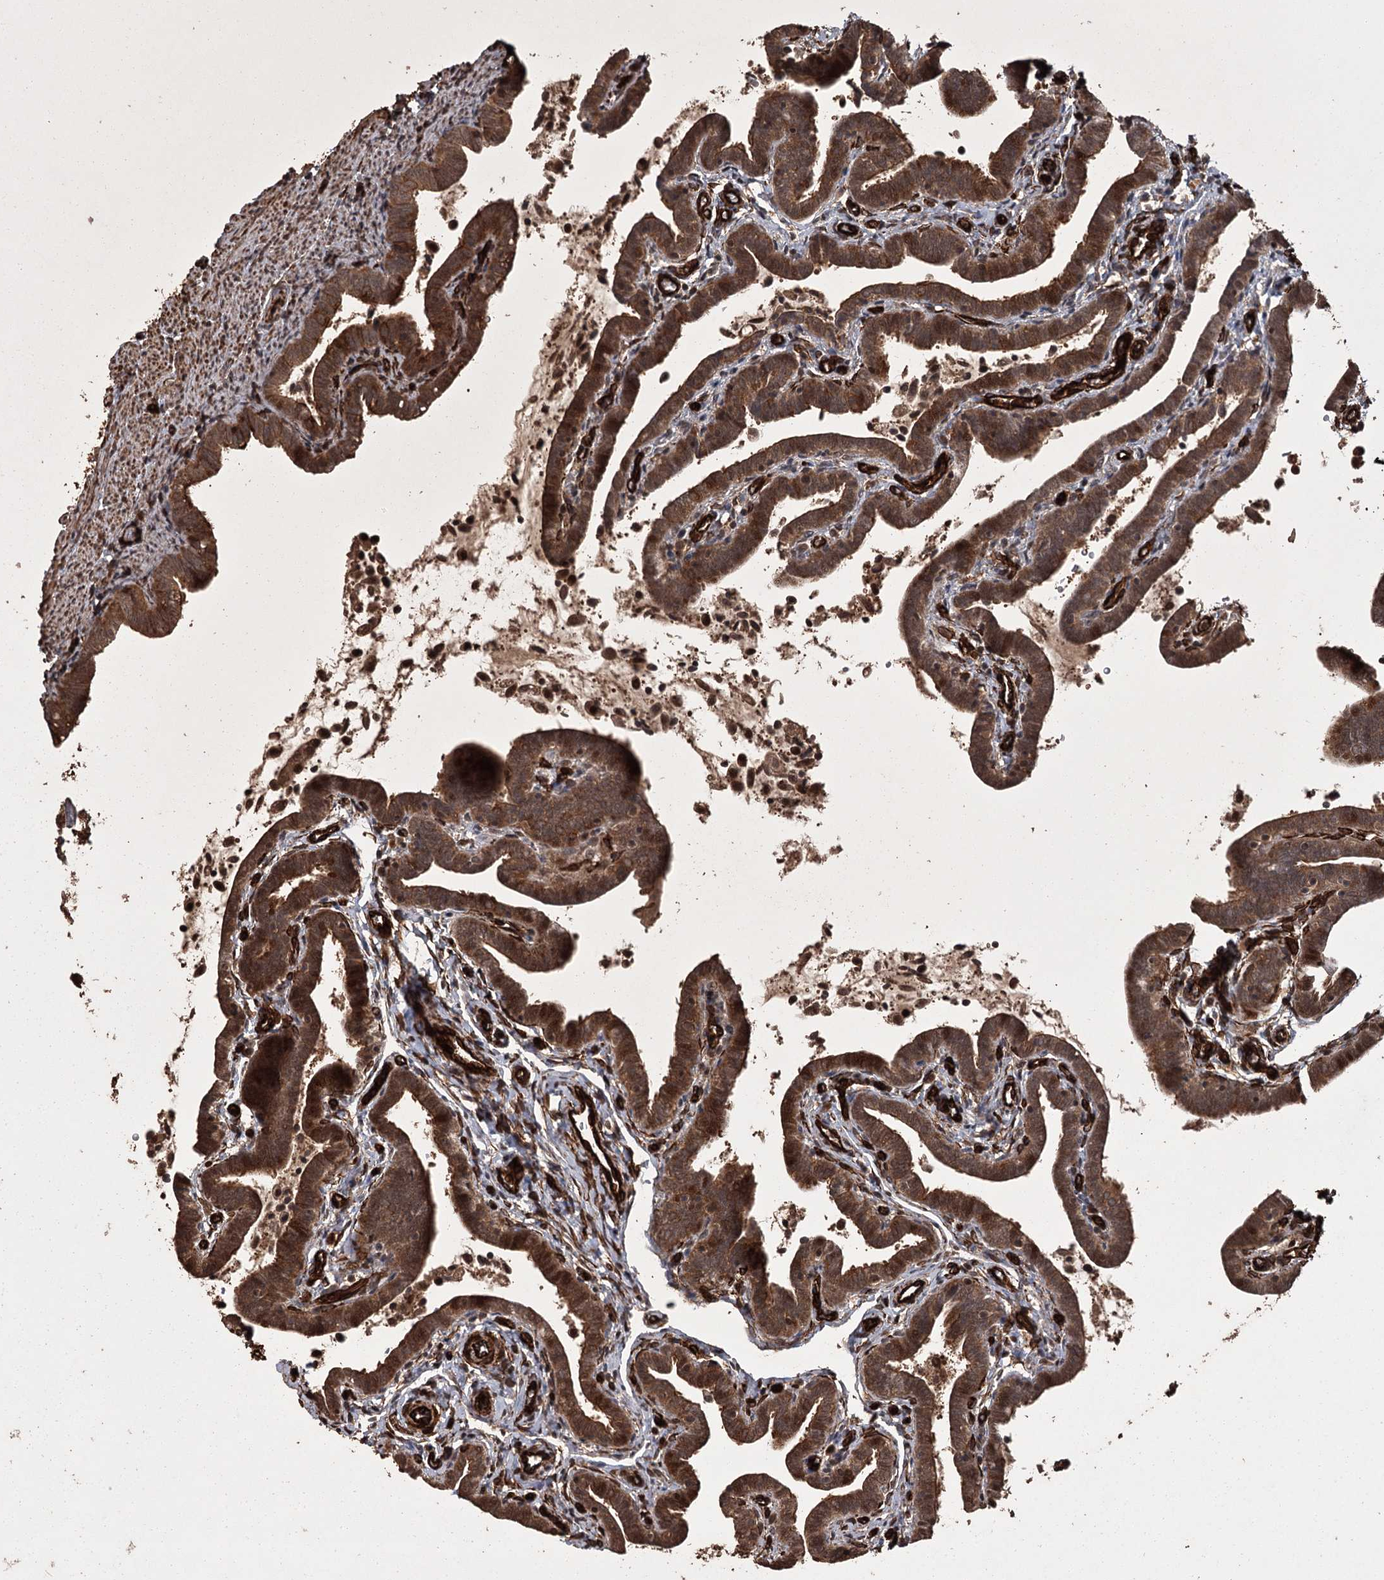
{"staining": {"intensity": "strong", "quantity": ">75%", "location": "cytoplasmic/membranous"}, "tissue": "fallopian tube", "cell_type": "Glandular cells", "image_type": "normal", "snomed": [{"axis": "morphology", "description": "Normal tissue, NOS"}, {"axis": "topography", "description": "Fallopian tube"}], "caption": "IHC (DAB (3,3'-diaminobenzidine)) staining of unremarkable fallopian tube exhibits strong cytoplasmic/membranous protein staining in approximately >75% of glandular cells. (DAB (3,3'-diaminobenzidine) IHC with brightfield microscopy, high magnification).", "gene": "RPAP3", "patient": {"sex": "female", "age": 36}}